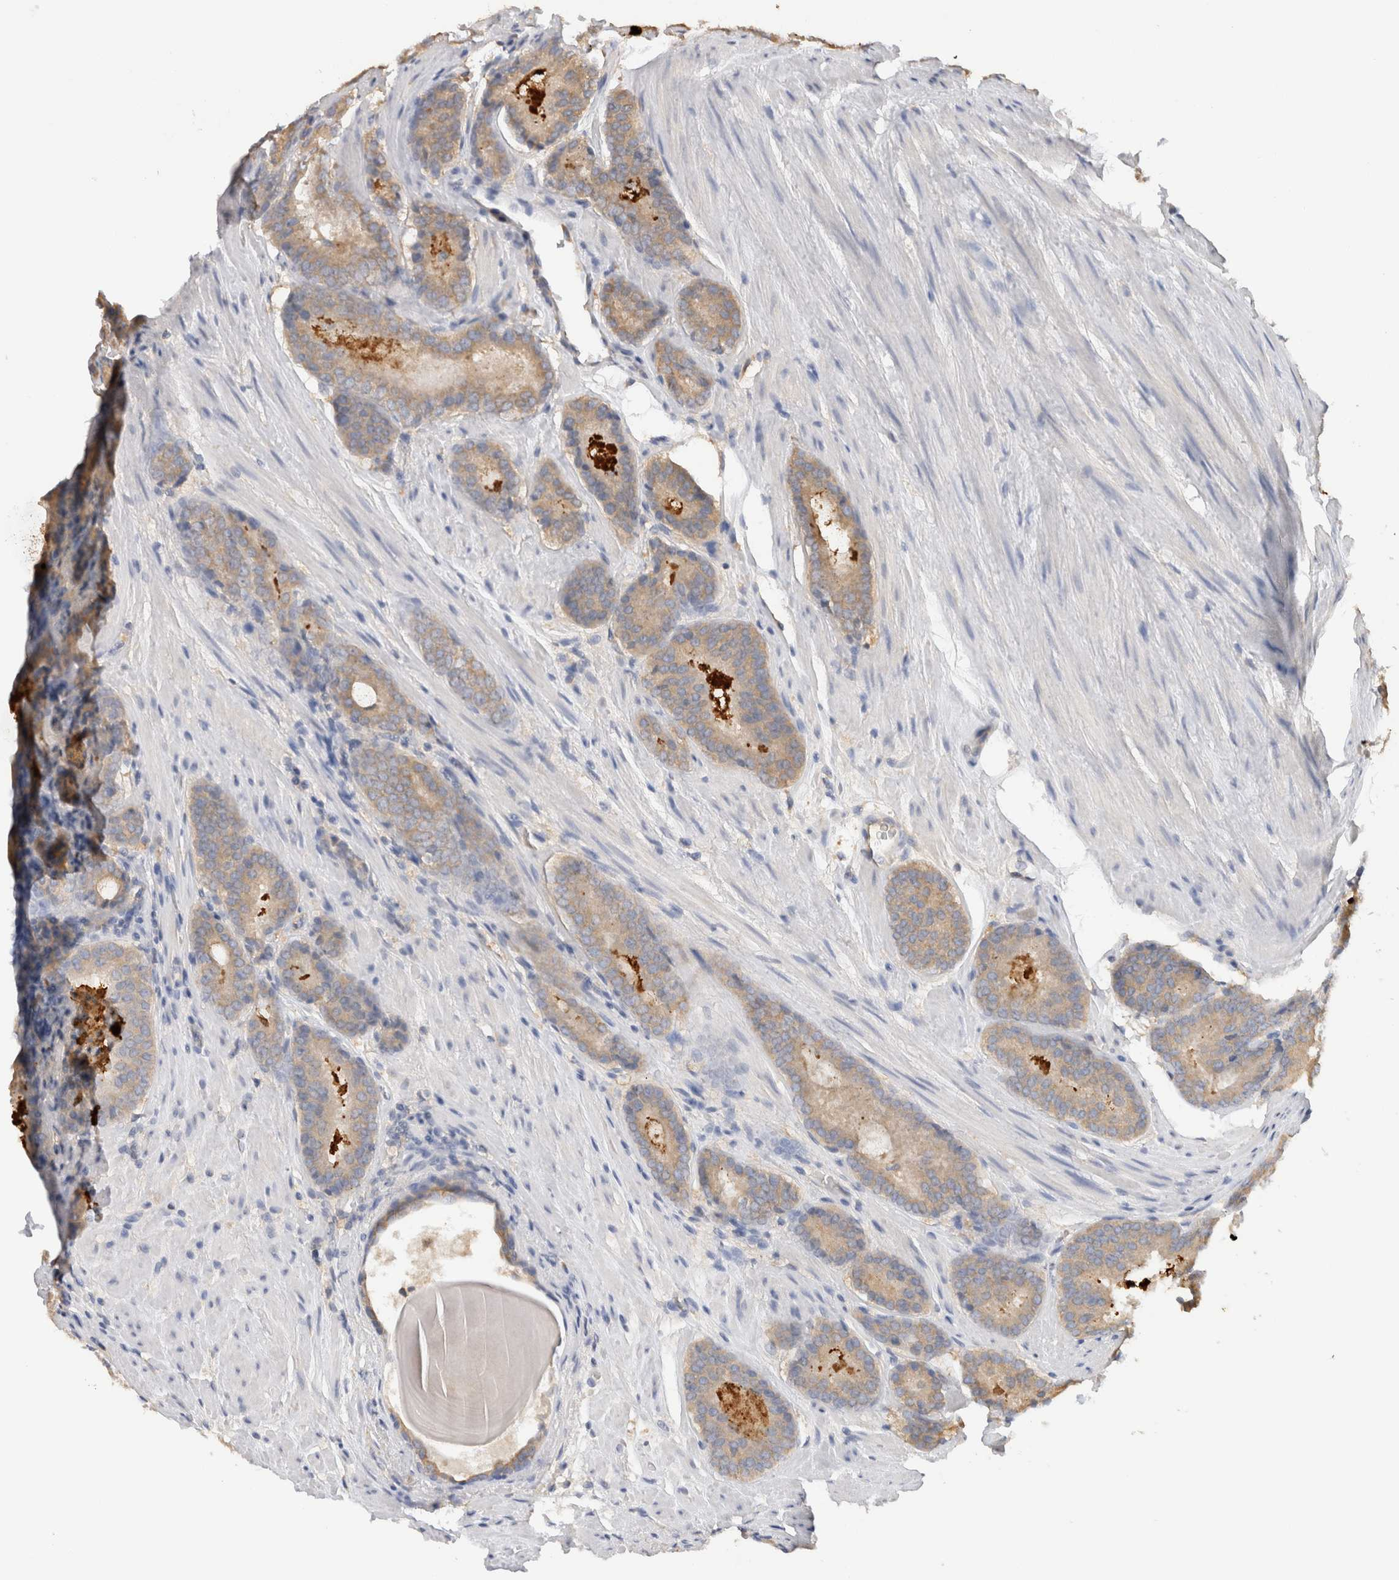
{"staining": {"intensity": "weak", "quantity": "25%-75%", "location": "cytoplasmic/membranous"}, "tissue": "prostate cancer", "cell_type": "Tumor cells", "image_type": "cancer", "snomed": [{"axis": "morphology", "description": "Adenocarcinoma, Low grade"}, {"axis": "topography", "description": "Prostate"}], "caption": "Protein staining shows weak cytoplasmic/membranous staining in about 25%-75% of tumor cells in prostate low-grade adenocarcinoma. The protein is shown in brown color, while the nuclei are stained blue.", "gene": "GAS1", "patient": {"sex": "male", "age": 69}}